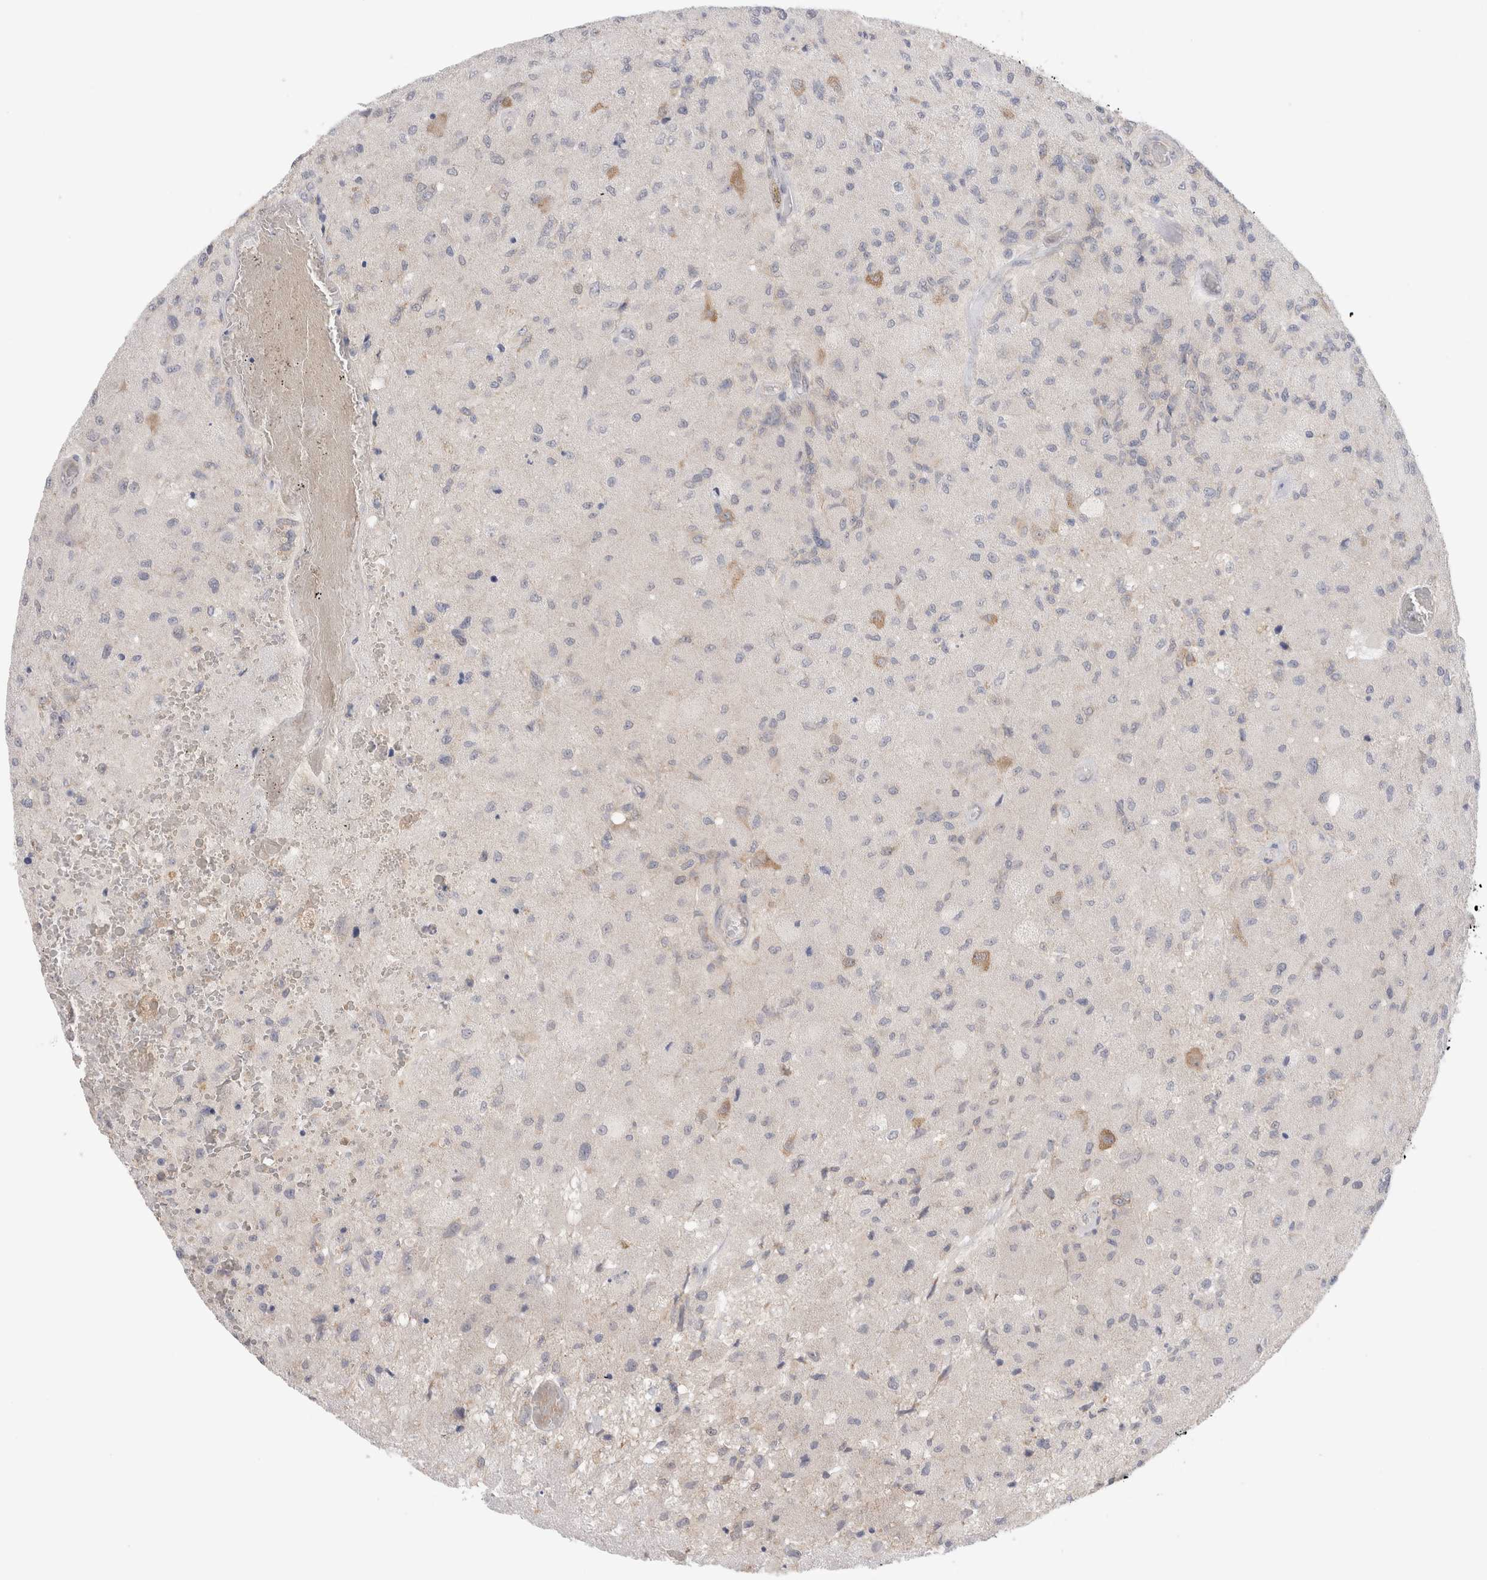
{"staining": {"intensity": "negative", "quantity": "none", "location": "none"}, "tissue": "glioma", "cell_type": "Tumor cells", "image_type": "cancer", "snomed": [{"axis": "morphology", "description": "Normal tissue, NOS"}, {"axis": "morphology", "description": "Glioma, malignant, High grade"}, {"axis": "topography", "description": "Cerebral cortex"}], "caption": "IHC histopathology image of human high-grade glioma (malignant) stained for a protein (brown), which demonstrates no expression in tumor cells.", "gene": "NDOR1", "patient": {"sex": "male", "age": 77}}